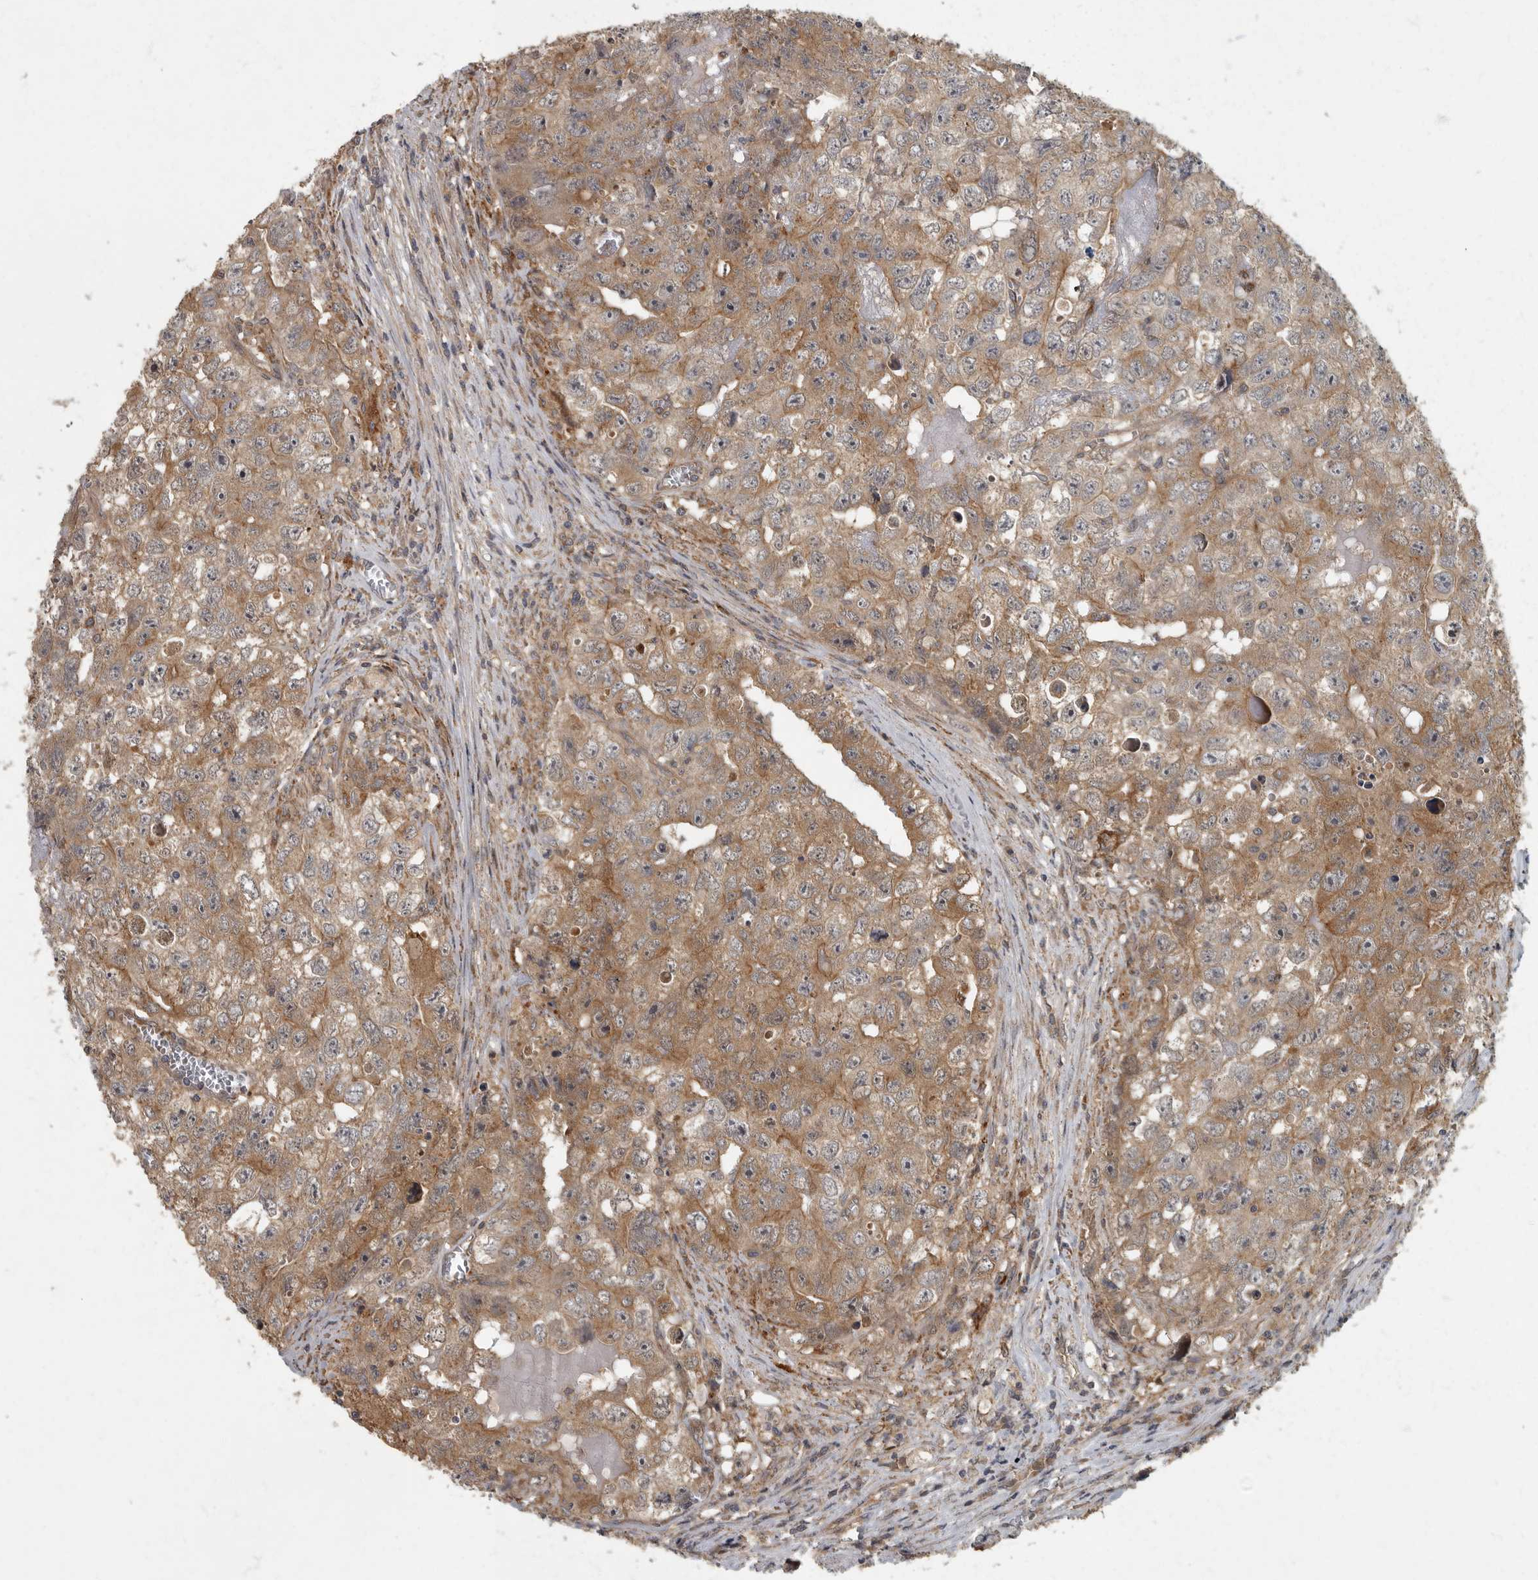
{"staining": {"intensity": "moderate", "quantity": ">75%", "location": "cytoplasmic/membranous"}, "tissue": "testis cancer", "cell_type": "Tumor cells", "image_type": "cancer", "snomed": [{"axis": "morphology", "description": "Seminoma, NOS"}, {"axis": "morphology", "description": "Carcinoma, Embryonal, NOS"}, {"axis": "topography", "description": "Testis"}], "caption": "Seminoma (testis) tissue exhibits moderate cytoplasmic/membranous staining in approximately >75% of tumor cells, visualized by immunohistochemistry. The staining was performed using DAB, with brown indicating positive protein expression. Nuclei are stained blue with hematoxylin.", "gene": "IQCK", "patient": {"sex": "male", "age": 43}}